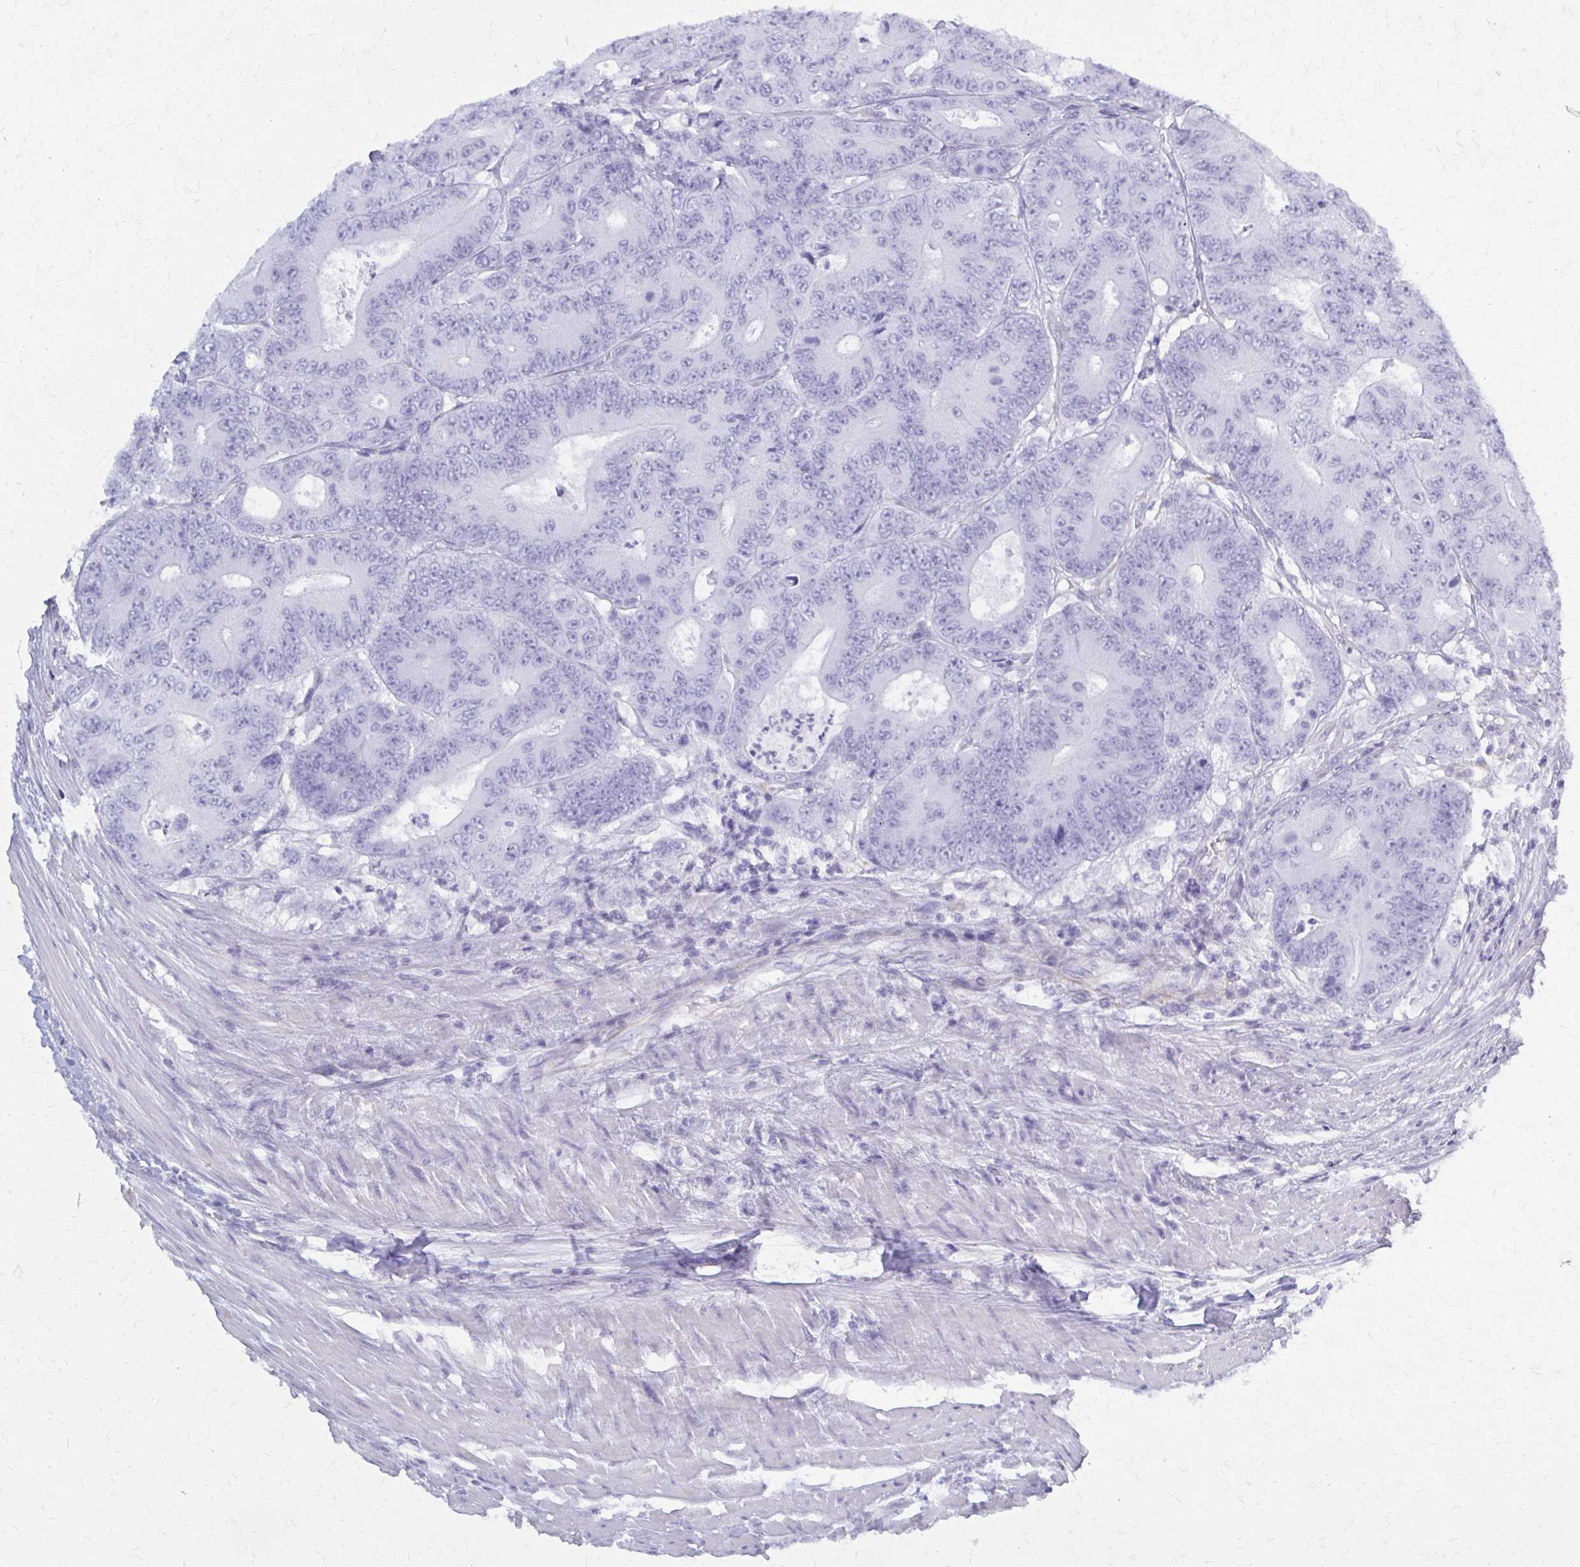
{"staining": {"intensity": "negative", "quantity": "none", "location": "none"}, "tissue": "colorectal cancer", "cell_type": "Tumor cells", "image_type": "cancer", "snomed": [{"axis": "morphology", "description": "Adenocarcinoma, NOS"}, {"axis": "topography", "description": "Colon"}], "caption": "High power microscopy histopathology image of an immunohistochemistry (IHC) photomicrograph of adenocarcinoma (colorectal), revealing no significant staining in tumor cells.", "gene": "GFAP", "patient": {"sex": "female", "age": 48}}